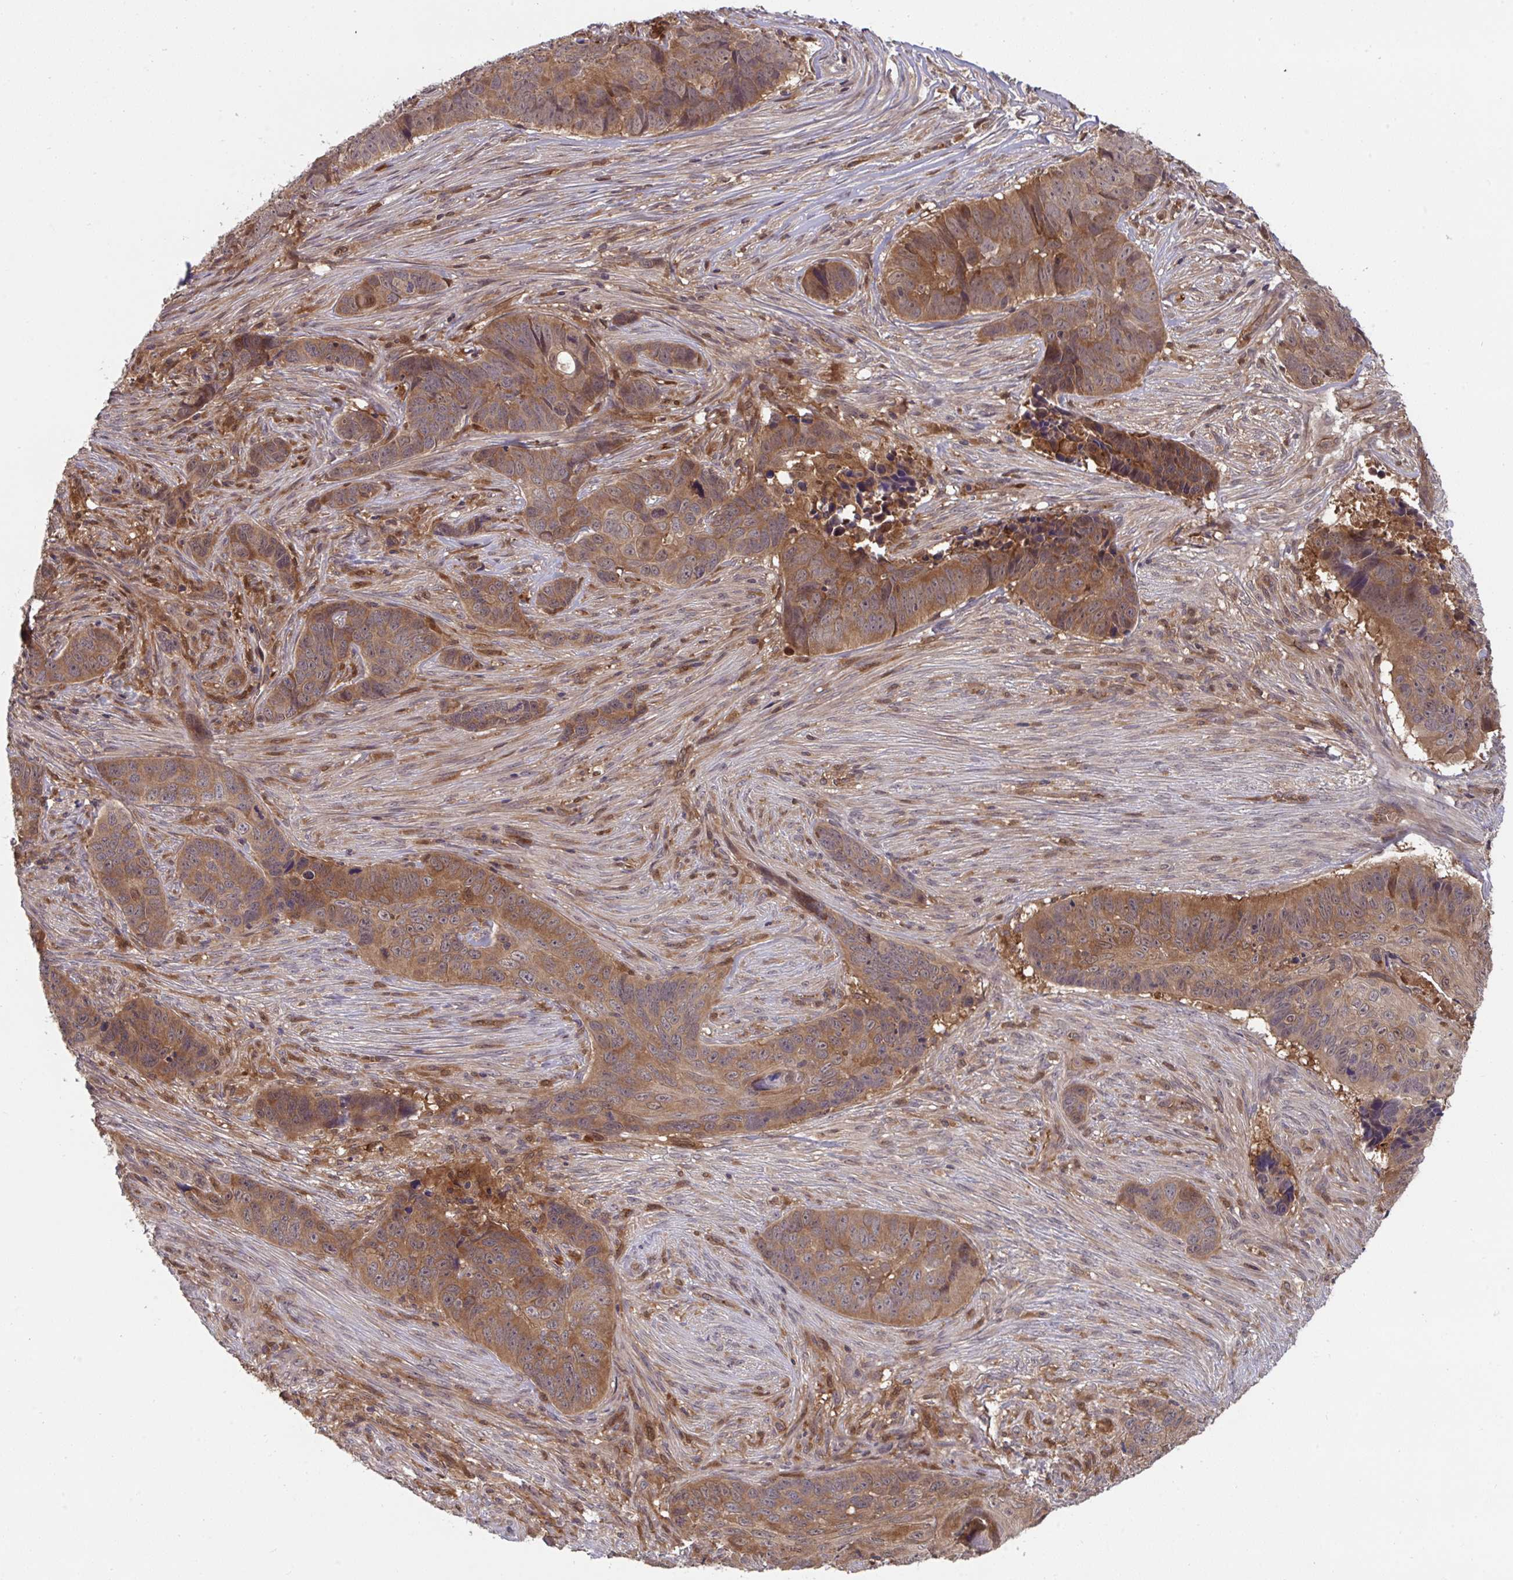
{"staining": {"intensity": "moderate", "quantity": ">75%", "location": "cytoplasmic/membranous"}, "tissue": "skin cancer", "cell_type": "Tumor cells", "image_type": "cancer", "snomed": [{"axis": "morphology", "description": "Basal cell carcinoma"}, {"axis": "topography", "description": "Skin"}], "caption": "Immunohistochemical staining of basal cell carcinoma (skin) displays medium levels of moderate cytoplasmic/membranous protein positivity in about >75% of tumor cells. (DAB IHC, brown staining for protein, blue staining for nuclei).", "gene": "TIGAR", "patient": {"sex": "female", "age": 82}}